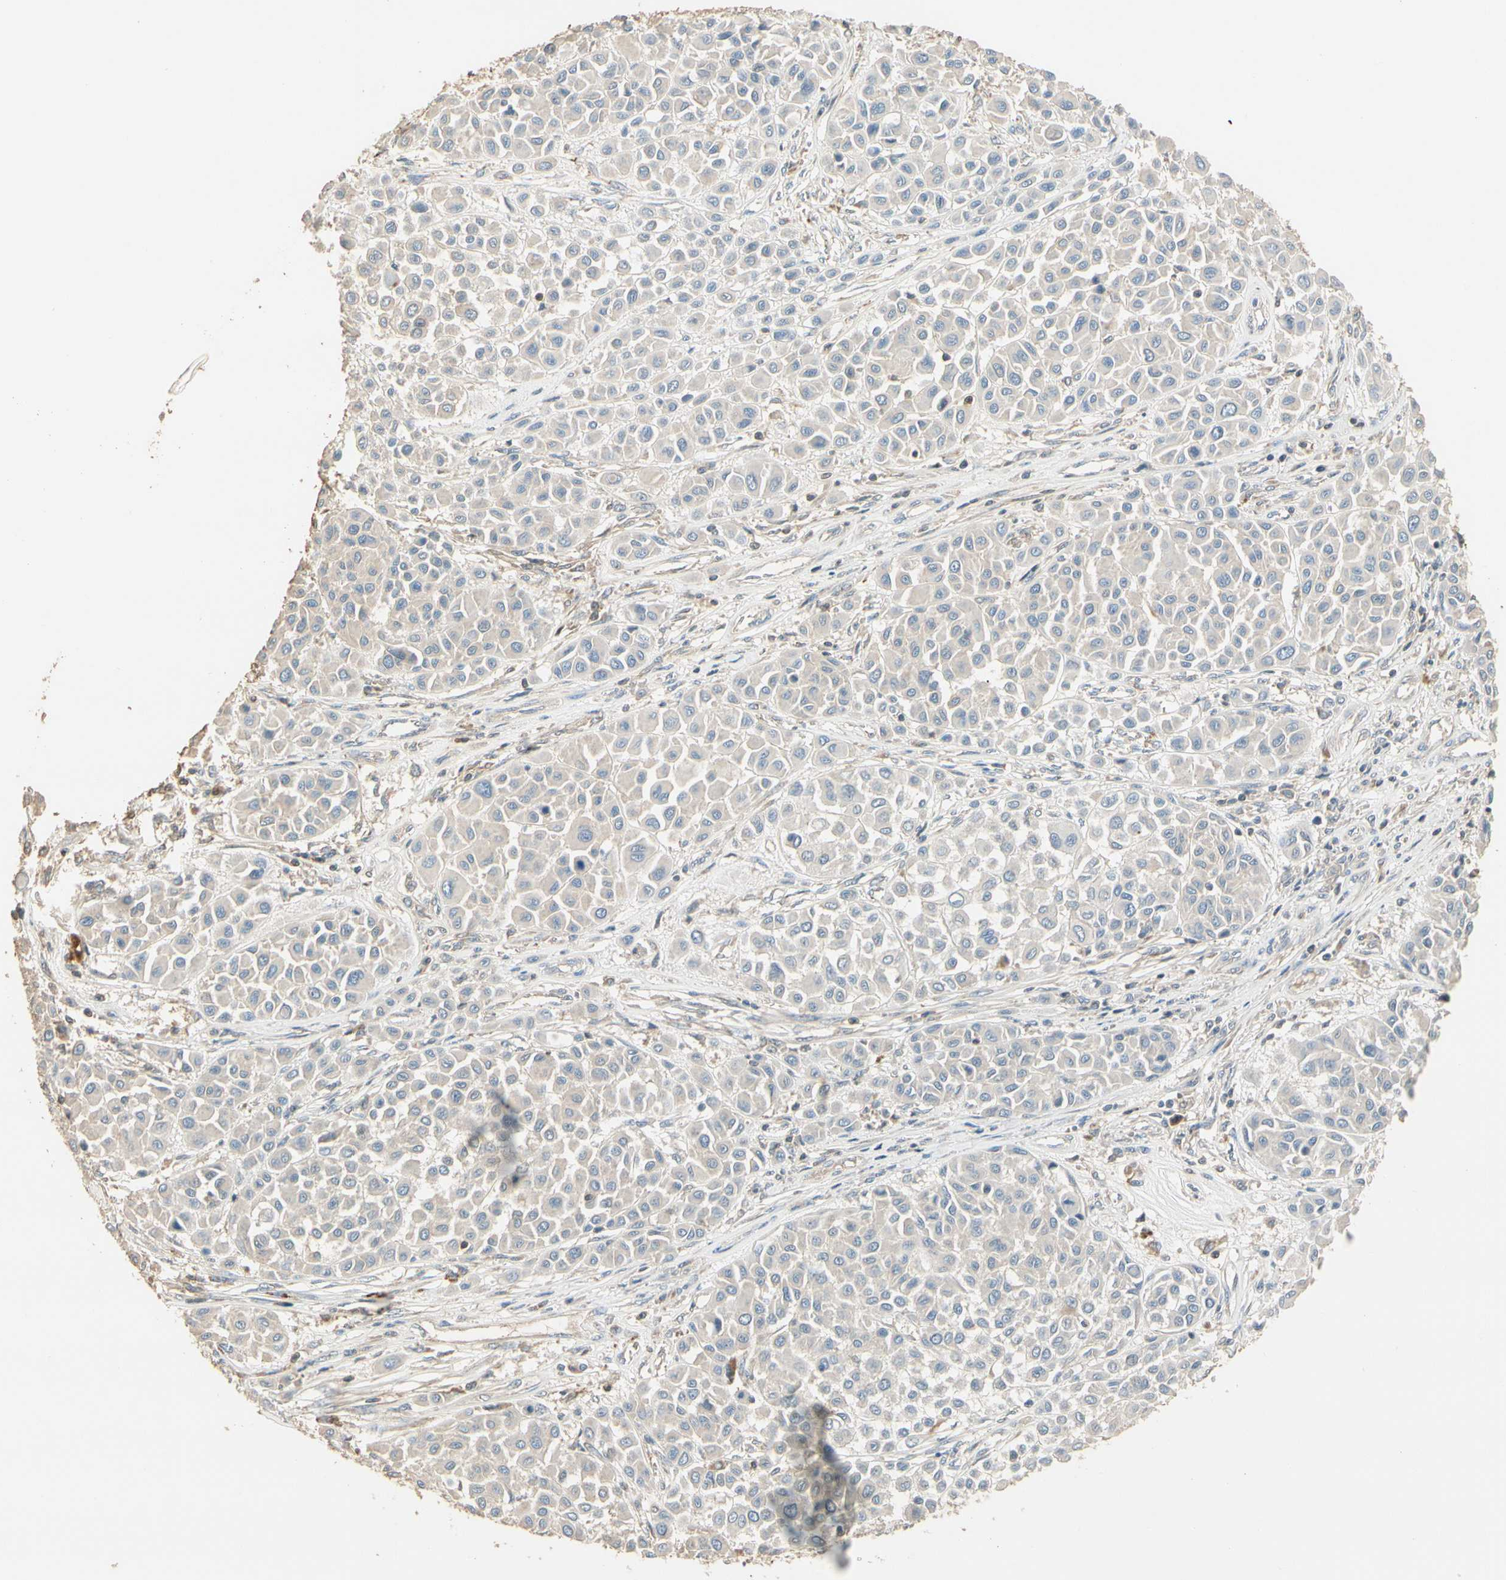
{"staining": {"intensity": "negative", "quantity": "none", "location": "none"}, "tissue": "melanoma", "cell_type": "Tumor cells", "image_type": "cancer", "snomed": [{"axis": "morphology", "description": "Malignant melanoma, Metastatic site"}, {"axis": "topography", "description": "Soft tissue"}], "caption": "This is an immunohistochemistry (IHC) micrograph of malignant melanoma (metastatic site). There is no staining in tumor cells.", "gene": "PLXNA1", "patient": {"sex": "male", "age": 41}}